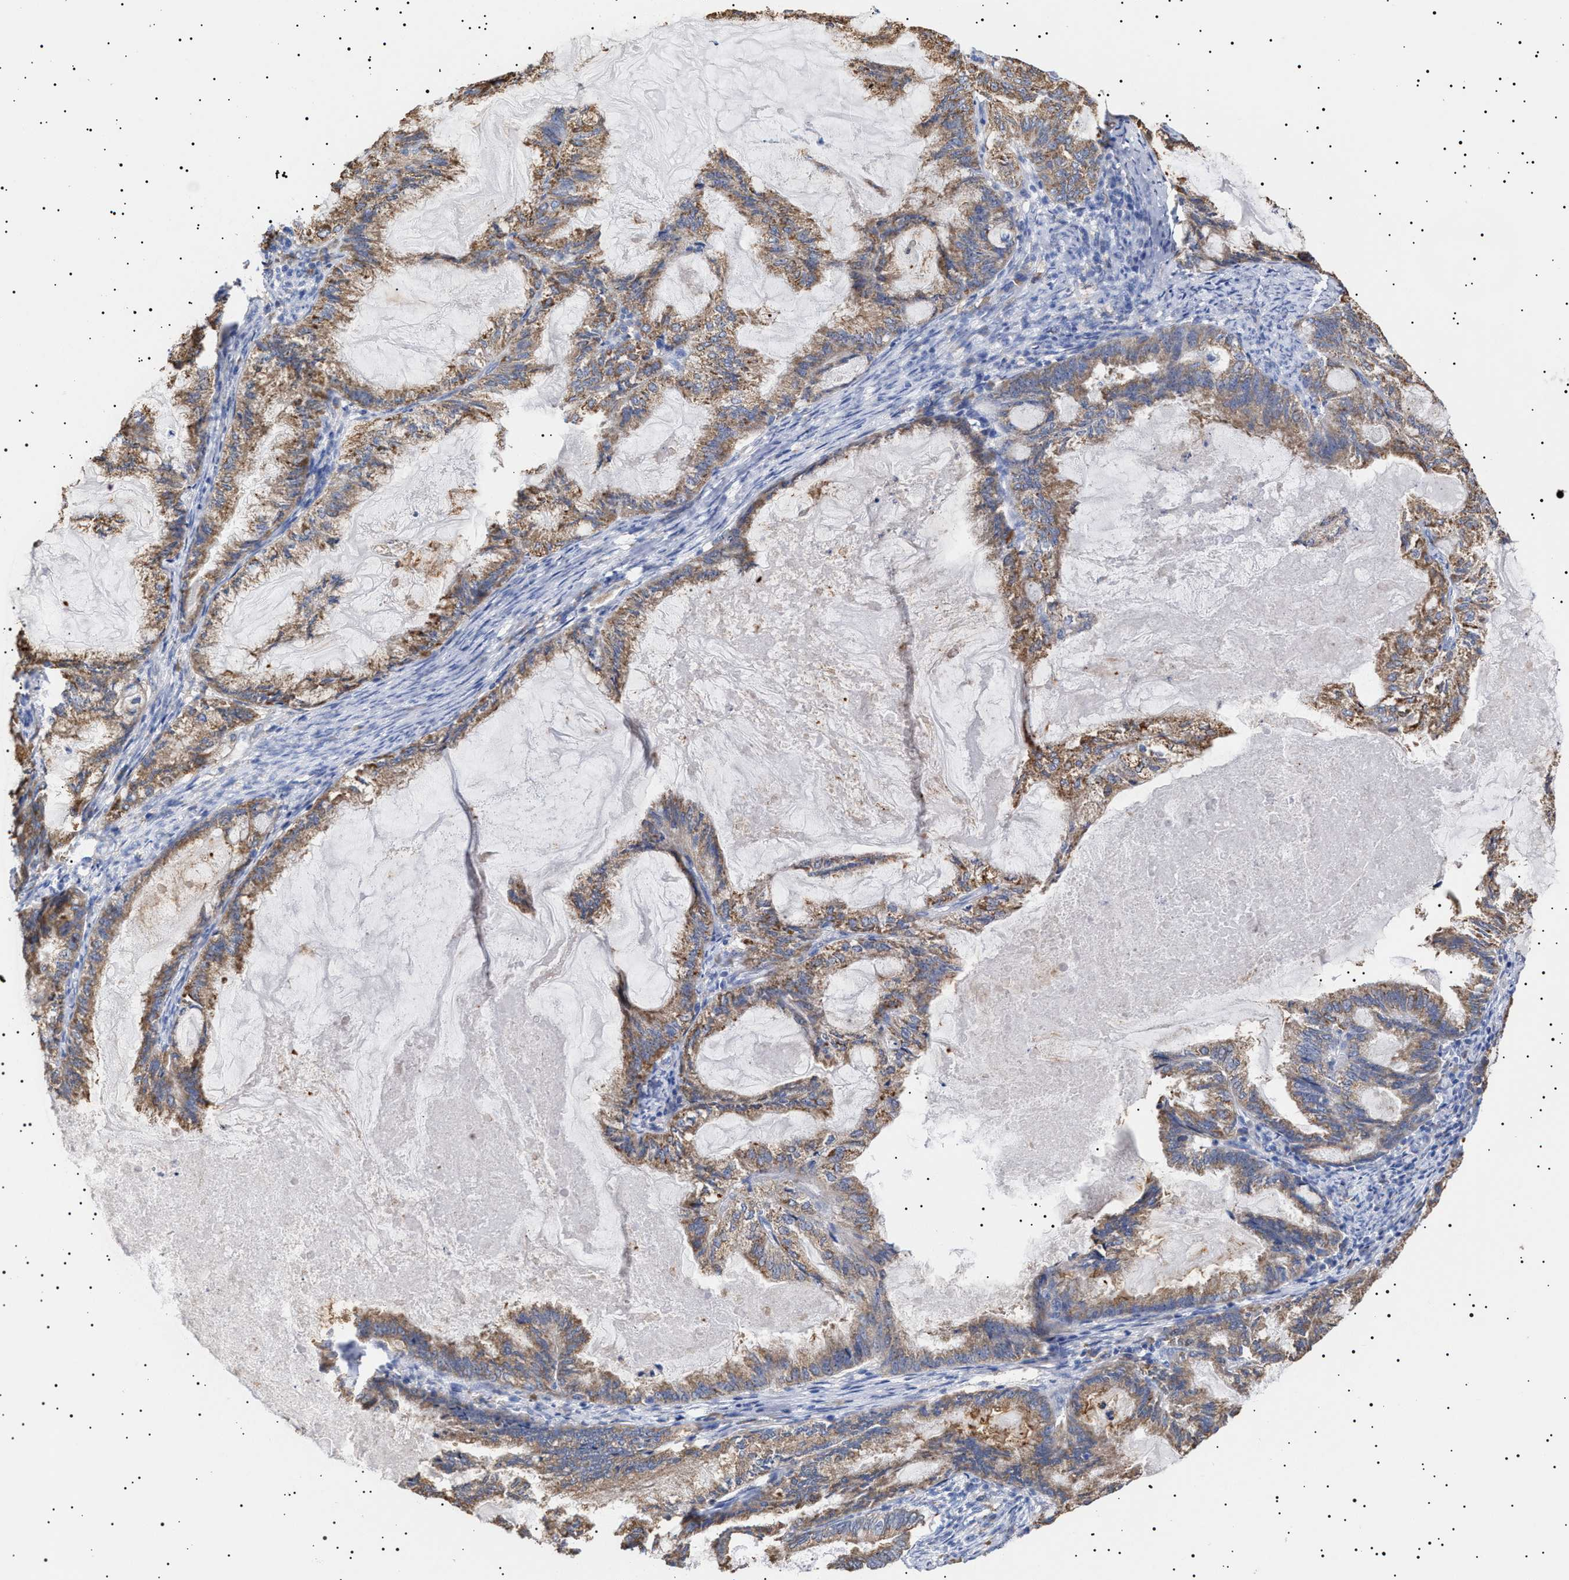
{"staining": {"intensity": "moderate", "quantity": ">75%", "location": "cytoplasmic/membranous"}, "tissue": "endometrial cancer", "cell_type": "Tumor cells", "image_type": "cancer", "snomed": [{"axis": "morphology", "description": "Adenocarcinoma, NOS"}, {"axis": "topography", "description": "Endometrium"}], "caption": "This is an image of immunohistochemistry staining of endometrial adenocarcinoma, which shows moderate expression in the cytoplasmic/membranous of tumor cells.", "gene": "ERCC6L2", "patient": {"sex": "female", "age": 86}}